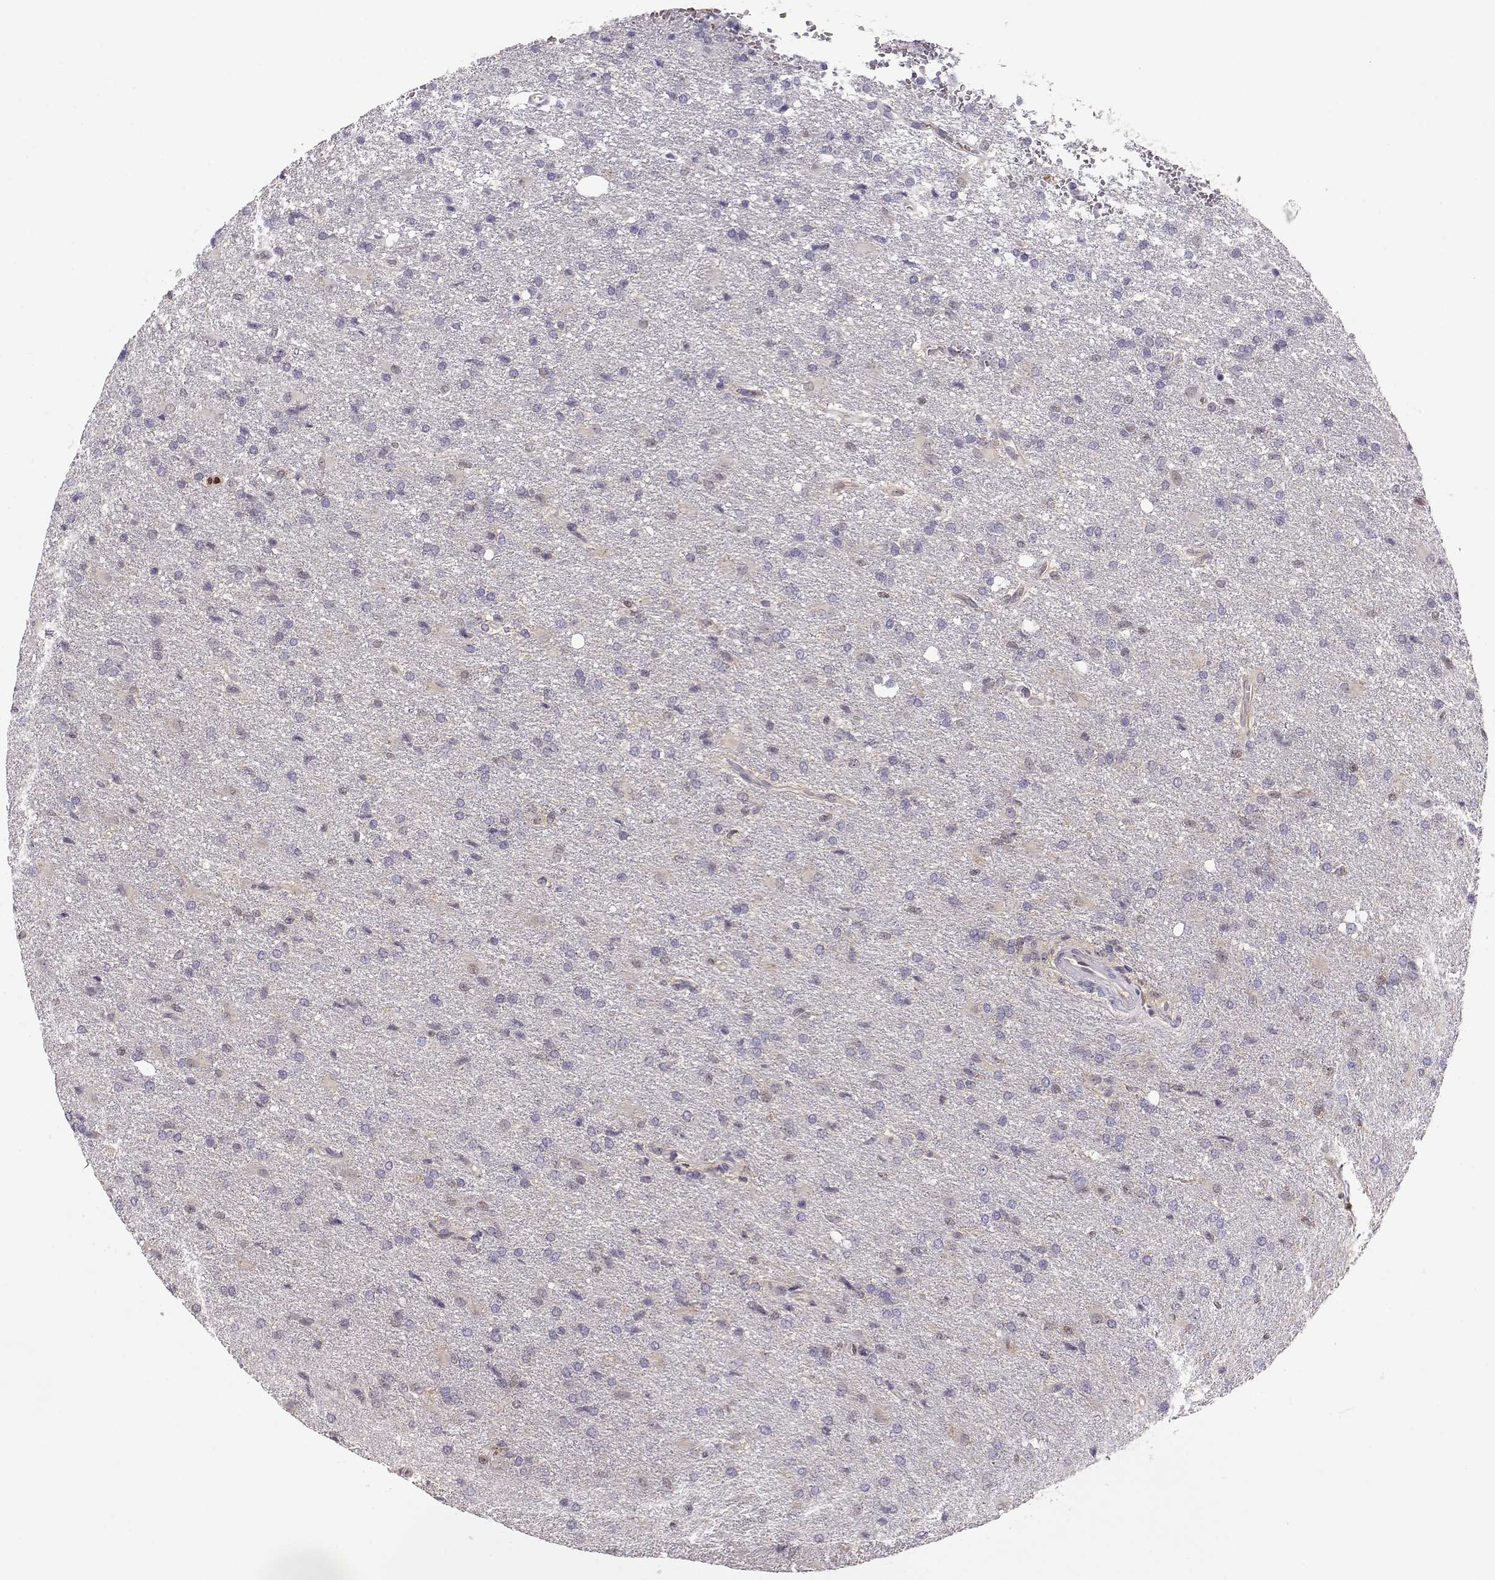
{"staining": {"intensity": "negative", "quantity": "none", "location": "none"}, "tissue": "glioma", "cell_type": "Tumor cells", "image_type": "cancer", "snomed": [{"axis": "morphology", "description": "Glioma, malignant, High grade"}, {"axis": "topography", "description": "Brain"}], "caption": "Tumor cells show no significant positivity in malignant high-grade glioma.", "gene": "PNP", "patient": {"sex": "male", "age": 68}}